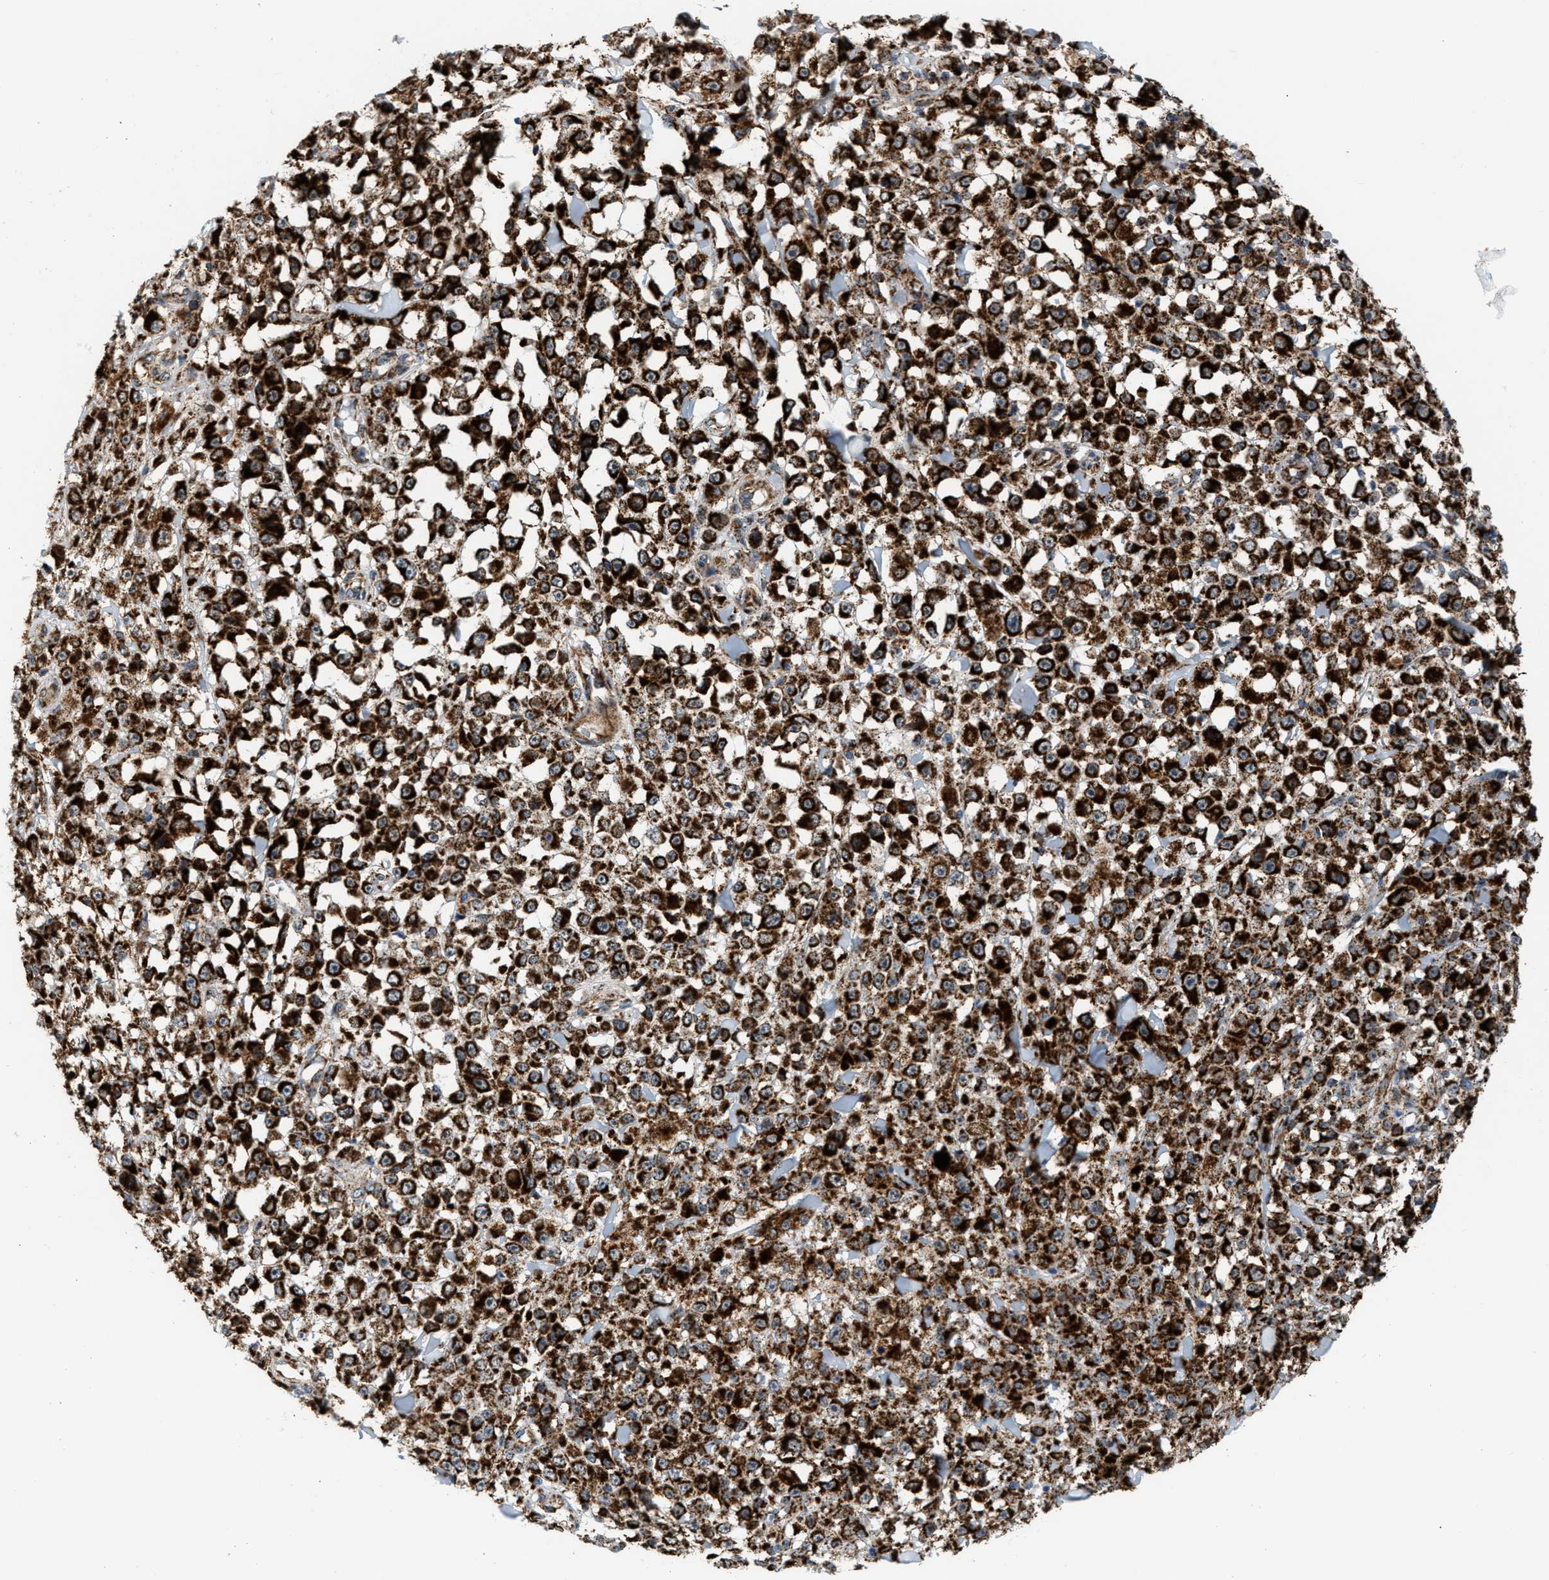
{"staining": {"intensity": "strong", "quantity": ">75%", "location": "cytoplasmic/membranous"}, "tissue": "melanoma", "cell_type": "Tumor cells", "image_type": "cancer", "snomed": [{"axis": "morphology", "description": "Malignant melanoma, NOS"}, {"axis": "topography", "description": "Skin"}], "caption": "A high-resolution histopathology image shows immunohistochemistry (IHC) staining of malignant melanoma, which reveals strong cytoplasmic/membranous staining in approximately >75% of tumor cells.", "gene": "PMPCA", "patient": {"sex": "female", "age": 82}}